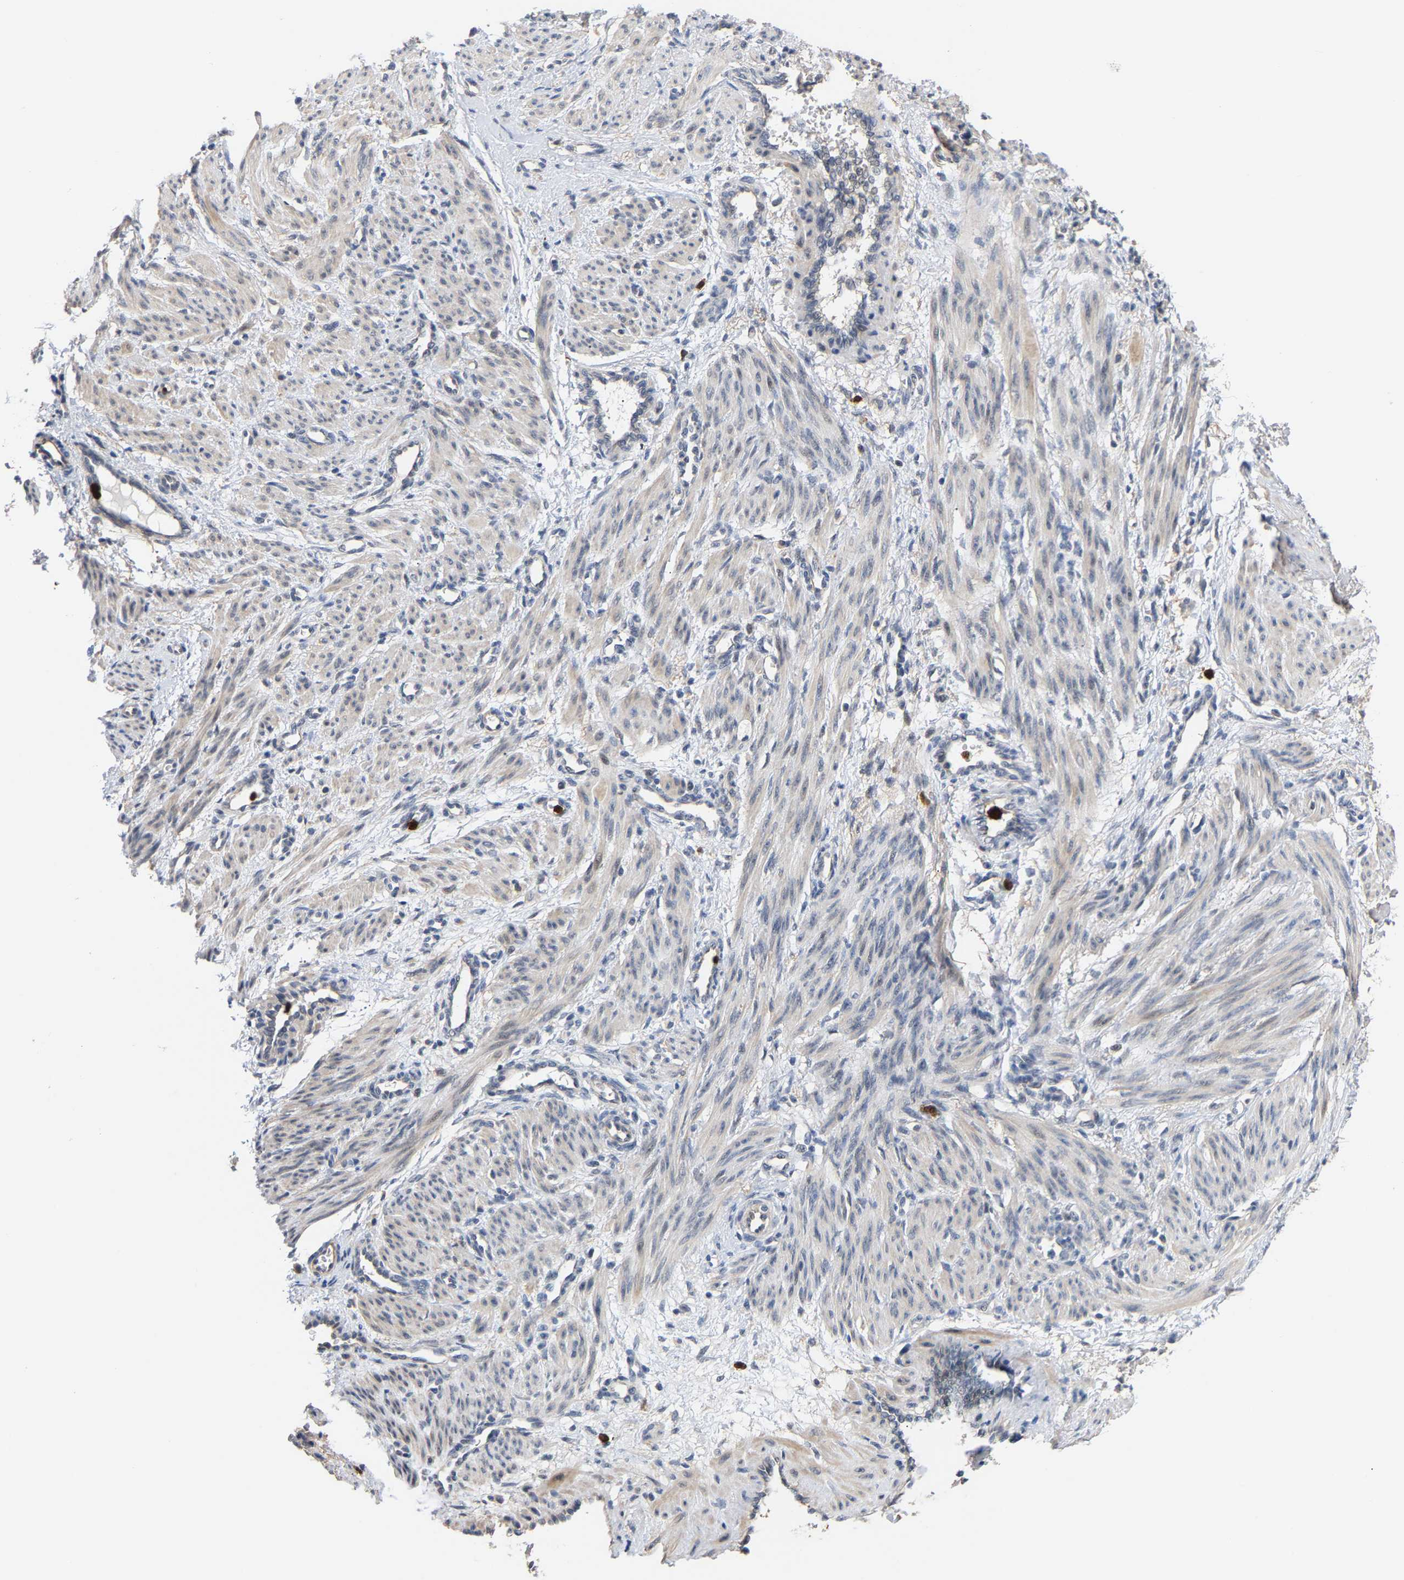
{"staining": {"intensity": "weak", "quantity": "25%-75%", "location": "cytoplasmic/membranous"}, "tissue": "smooth muscle", "cell_type": "Smooth muscle cells", "image_type": "normal", "snomed": [{"axis": "morphology", "description": "Normal tissue, NOS"}, {"axis": "topography", "description": "Endometrium"}], "caption": "The image shows immunohistochemical staining of unremarkable smooth muscle. There is weak cytoplasmic/membranous positivity is seen in about 25%-75% of smooth muscle cells. (Stains: DAB in brown, nuclei in blue, Microscopy: brightfield microscopy at high magnification).", "gene": "TDRD7", "patient": {"sex": "female", "age": 33}}